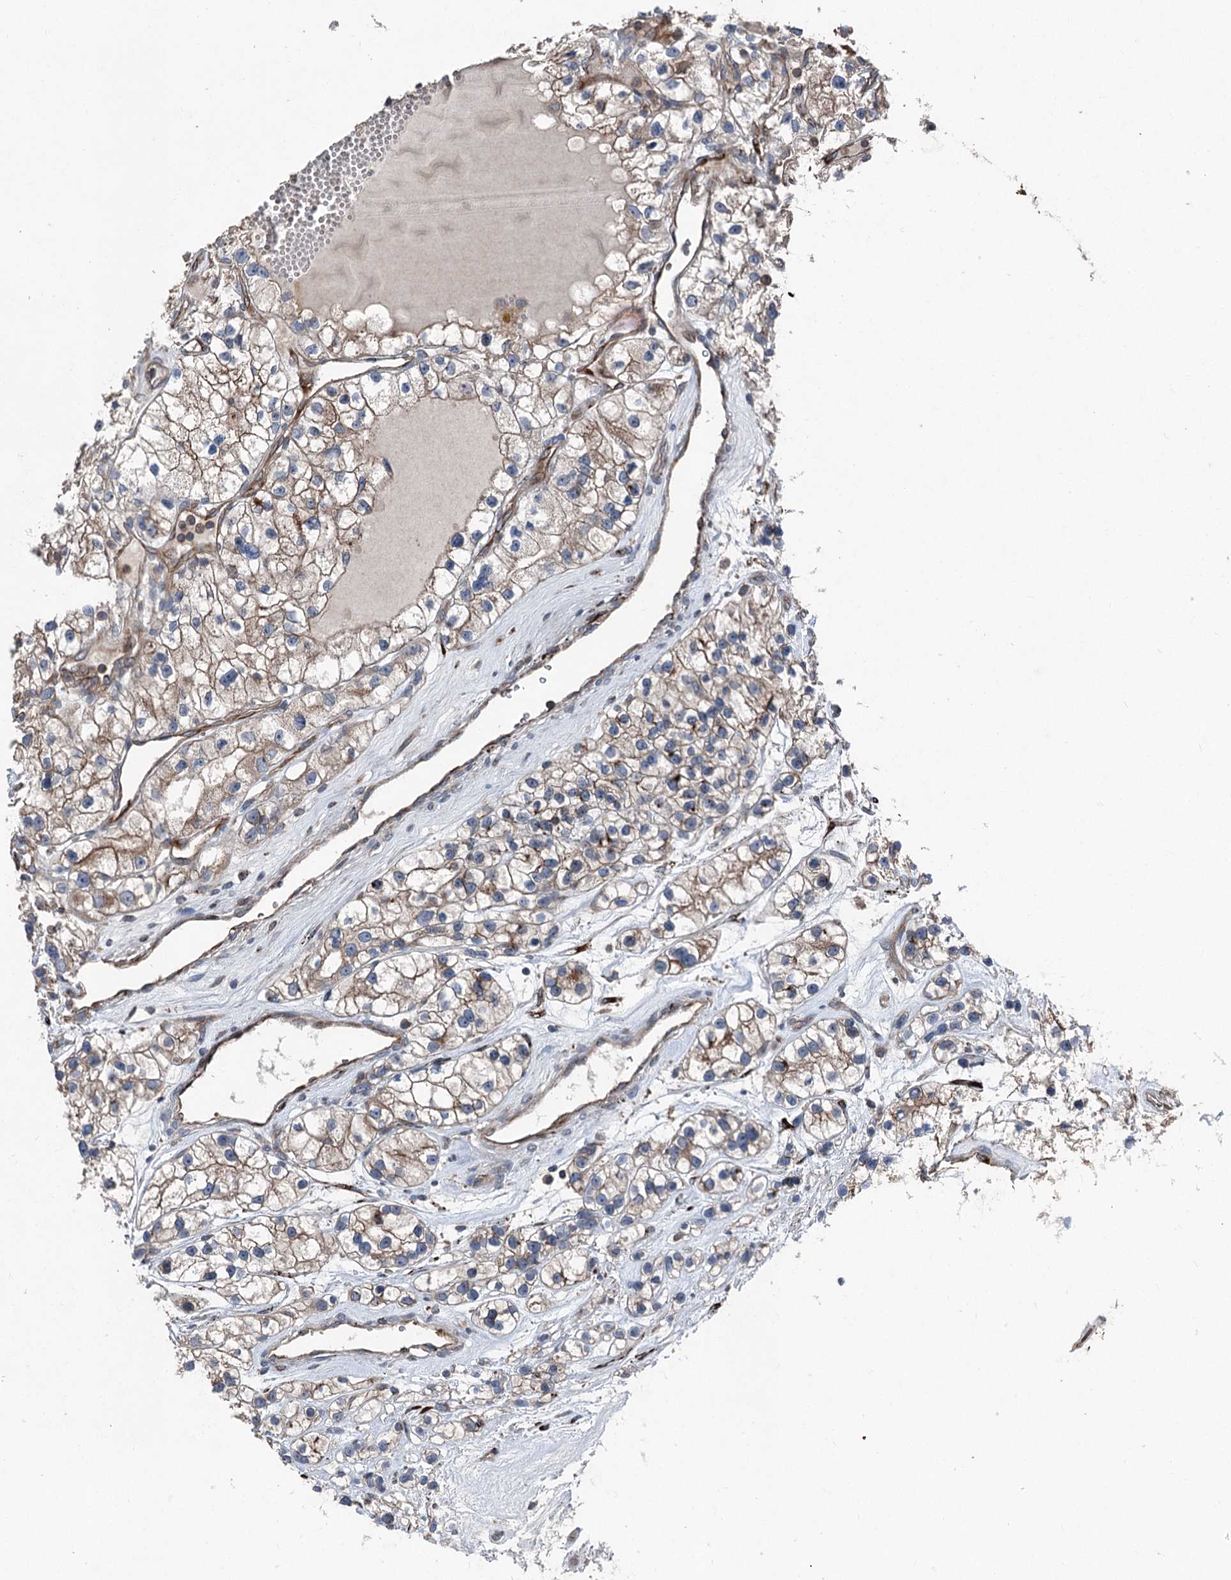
{"staining": {"intensity": "moderate", "quantity": ">75%", "location": "cytoplasmic/membranous"}, "tissue": "renal cancer", "cell_type": "Tumor cells", "image_type": "cancer", "snomed": [{"axis": "morphology", "description": "Adenocarcinoma, NOS"}, {"axis": "topography", "description": "Kidney"}], "caption": "Human renal cancer (adenocarcinoma) stained for a protein (brown) reveals moderate cytoplasmic/membranous positive positivity in approximately >75% of tumor cells.", "gene": "DDIAS", "patient": {"sex": "female", "age": 57}}